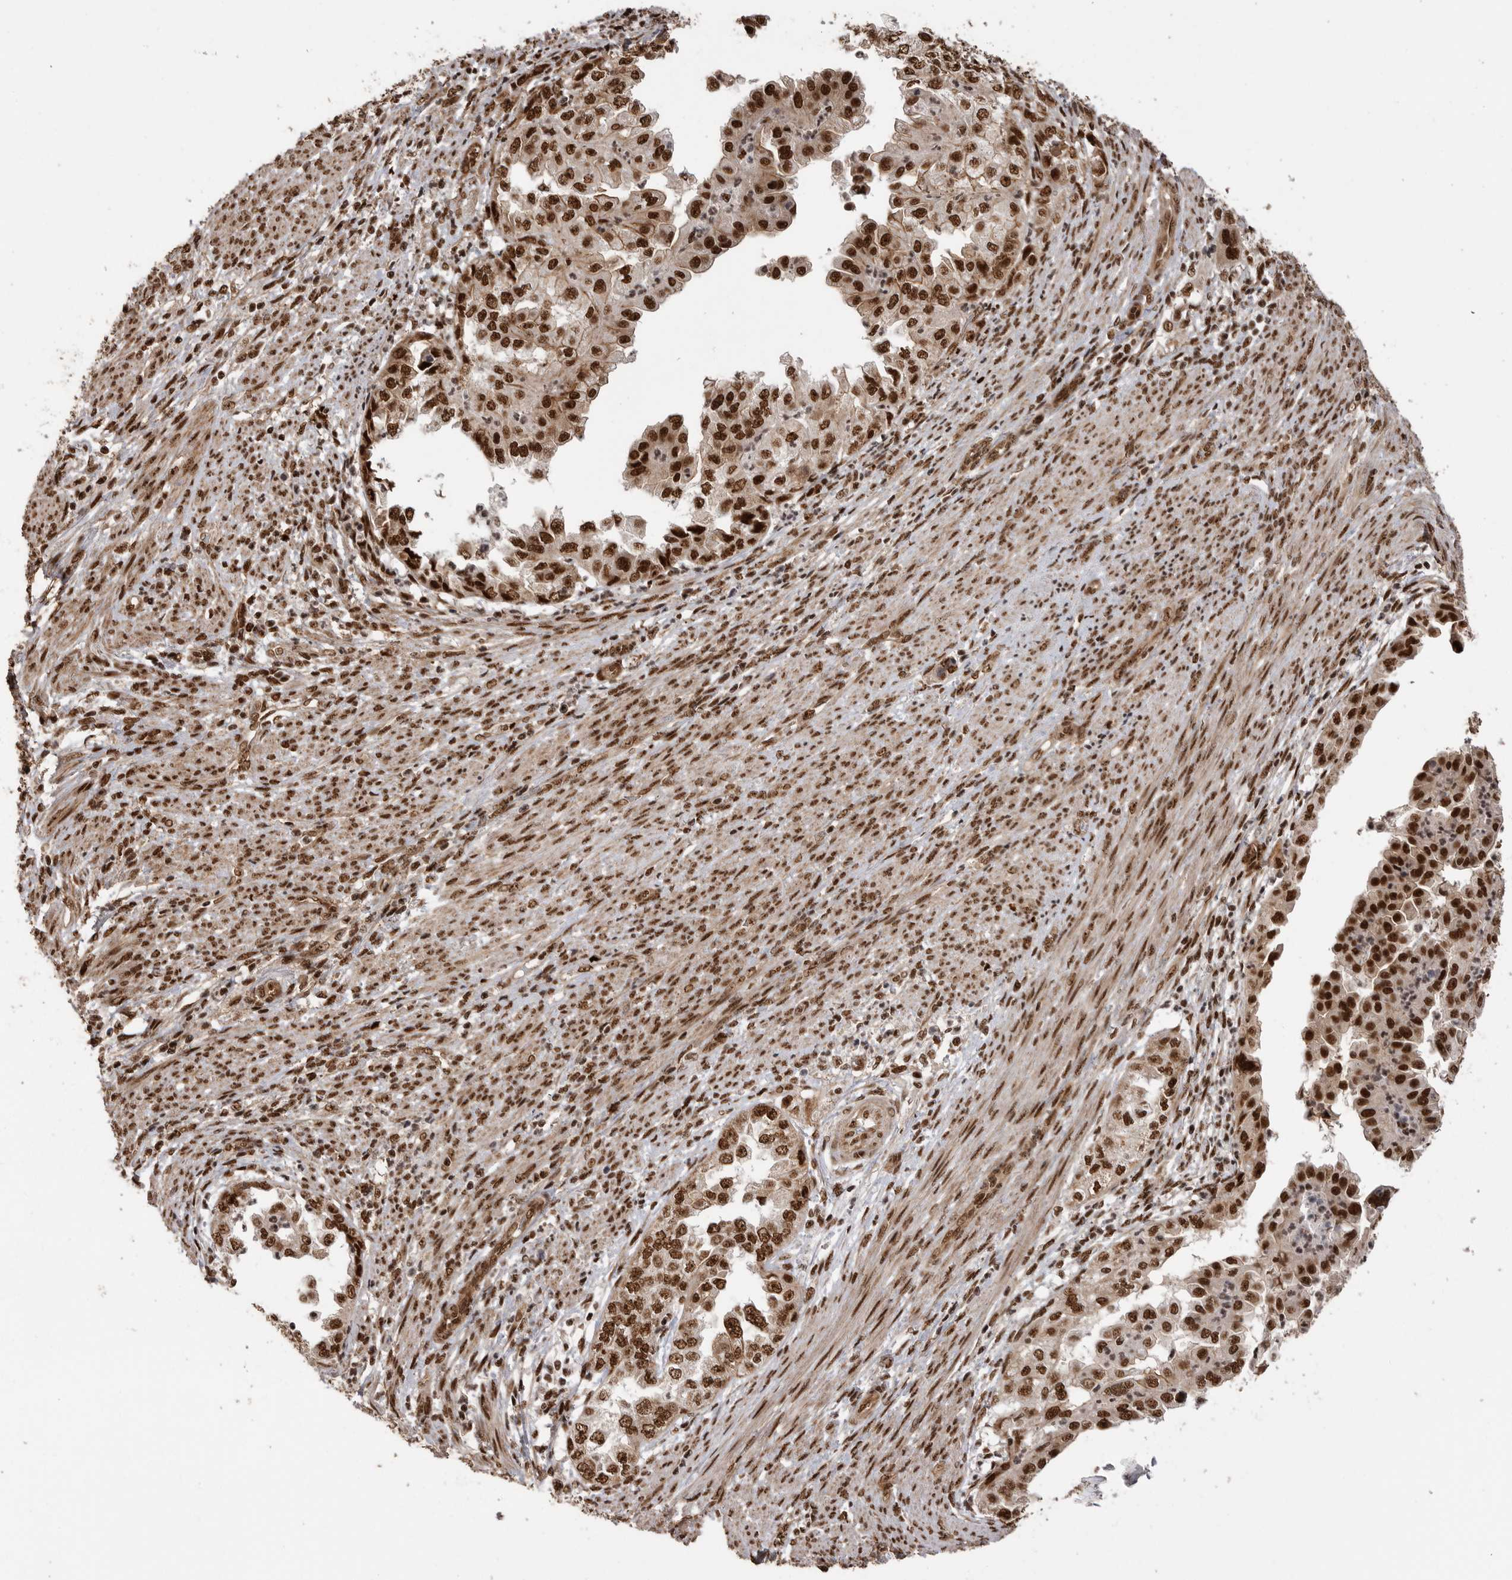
{"staining": {"intensity": "strong", "quantity": ">75%", "location": "nuclear"}, "tissue": "endometrial cancer", "cell_type": "Tumor cells", "image_type": "cancer", "snomed": [{"axis": "morphology", "description": "Adenocarcinoma, NOS"}, {"axis": "topography", "description": "Endometrium"}], "caption": "Endometrial cancer tissue displays strong nuclear positivity in about >75% of tumor cells", "gene": "PPP1R8", "patient": {"sex": "female", "age": 85}}